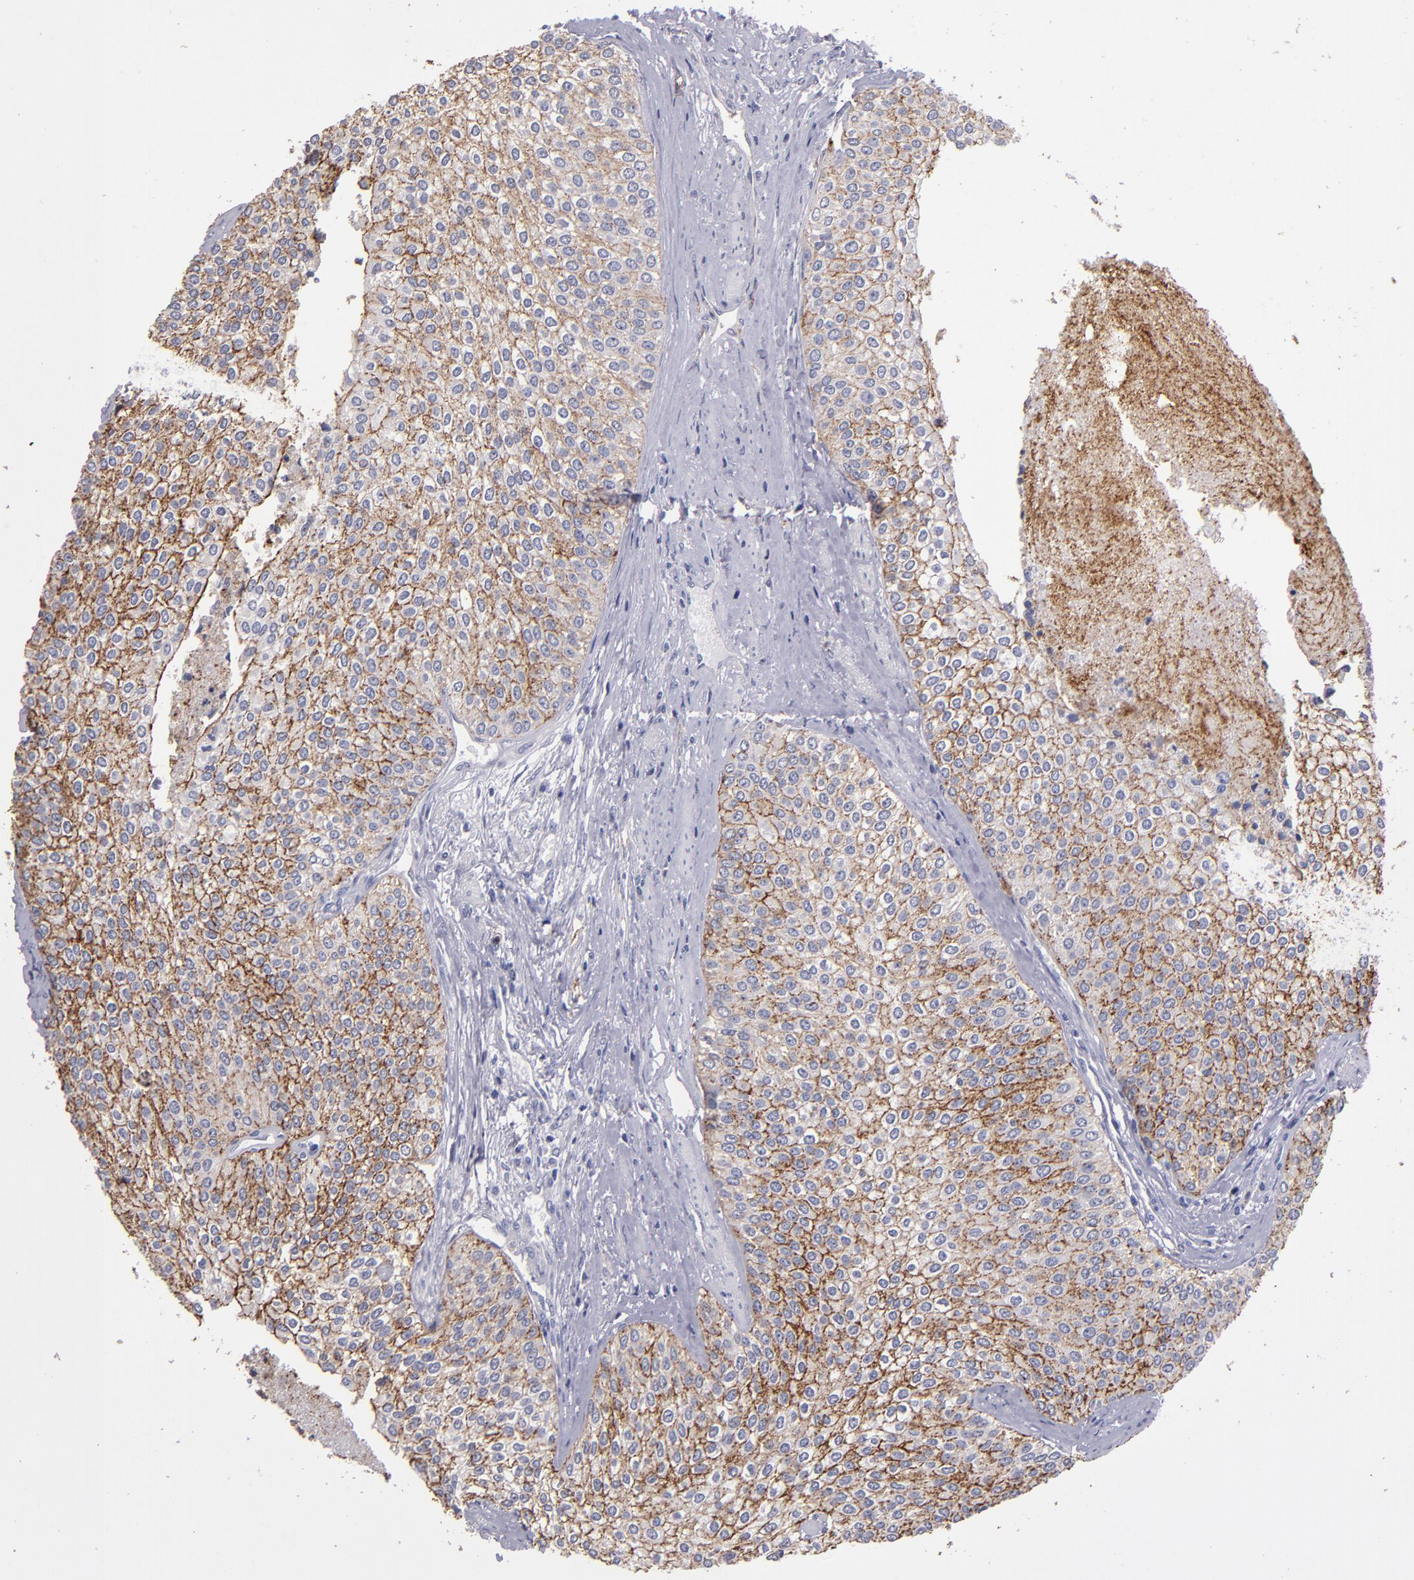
{"staining": {"intensity": "moderate", "quantity": ">75%", "location": "cytoplasmic/membranous"}, "tissue": "urothelial cancer", "cell_type": "Tumor cells", "image_type": "cancer", "snomed": [{"axis": "morphology", "description": "Urothelial carcinoma, Low grade"}, {"axis": "topography", "description": "Urinary bladder"}], "caption": "Immunohistochemical staining of low-grade urothelial carcinoma demonstrates moderate cytoplasmic/membranous protein positivity in about >75% of tumor cells. The protein is shown in brown color, while the nuclei are stained blue.", "gene": "CLDN5", "patient": {"sex": "female", "age": 73}}